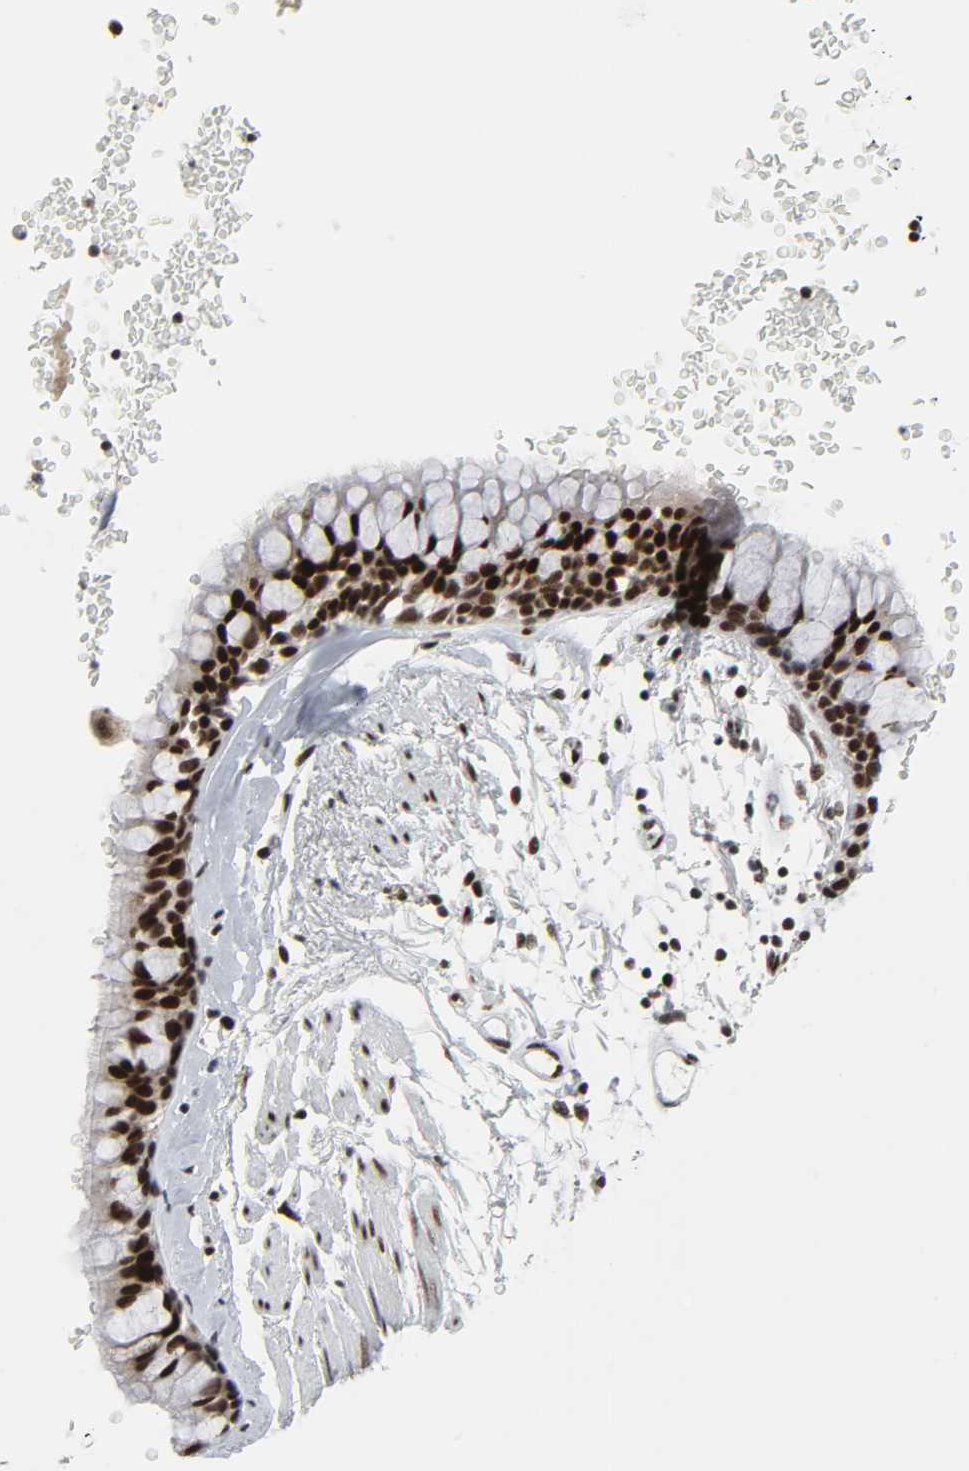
{"staining": {"intensity": "strong", "quantity": ">75%", "location": "nuclear"}, "tissue": "bronchus", "cell_type": "Respiratory epithelial cells", "image_type": "normal", "snomed": [{"axis": "morphology", "description": "Normal tissue, NOS"}, {"axis": "topography", "description": "Bronchus"}], "caption": "High-magnification brightfield microscopy of unremarkable bronchus stained with DAB (brown) and counterstained with hematoxylin (blue). respiratory epithelial cells exhibit strong nuclear positivity is present in about>75% of cells.", "gene": "CDK7", "patient": {"sex": "female", "age": 73}}